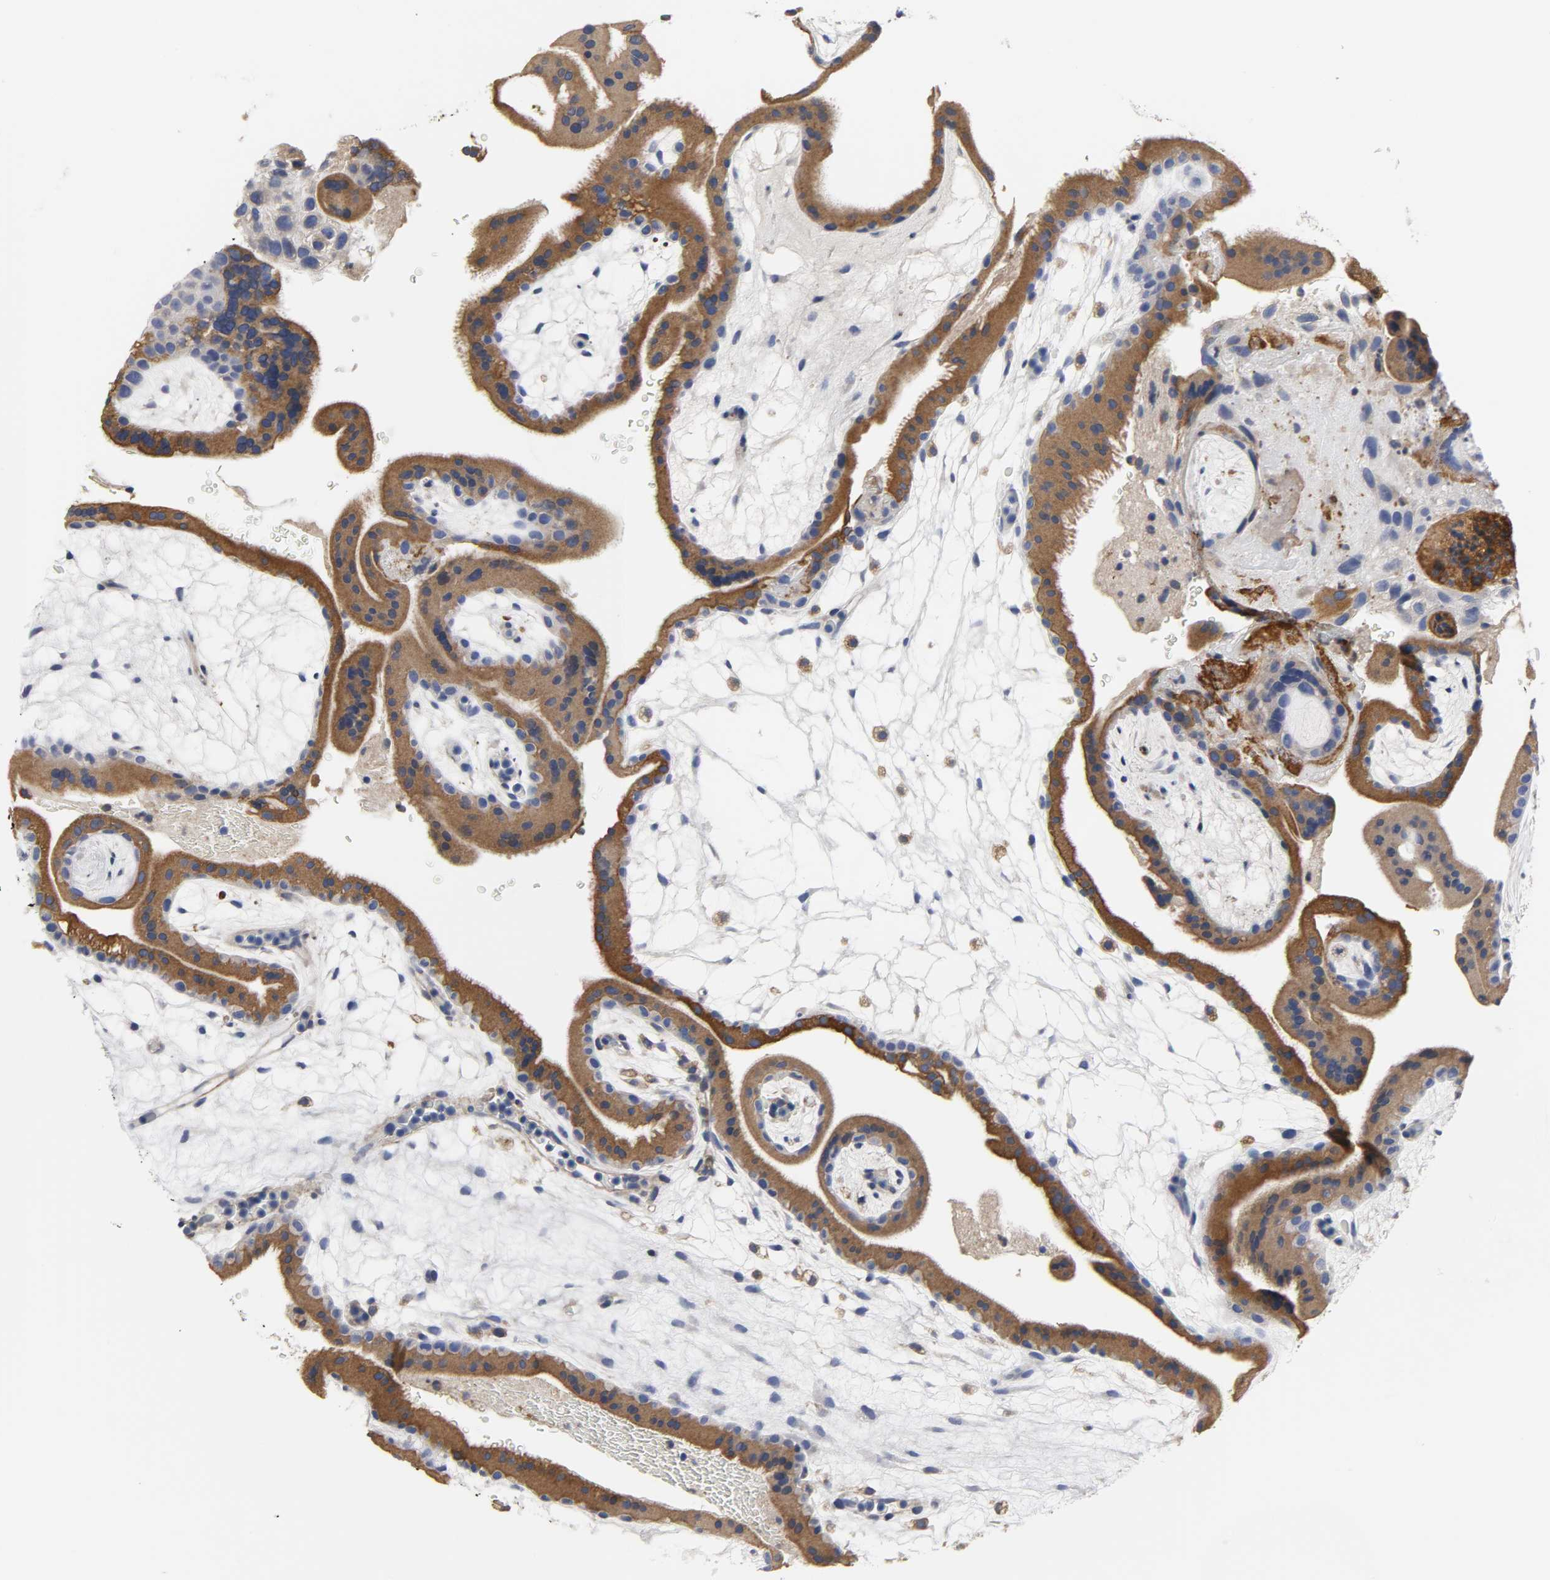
{"staining": {"intensity": "strong", "quantity": ">75%", "location": "cytoplasmic/membranous"}, "tissue": "placenta", "cell_type": "Trophoblastic cells", "image_type": "normal", "snomed": [{"axis": "morphology", "description": "Normal tissue, NOS"}, {"axis": "topography", "description": "Placenta"}], "caption": "Immunohistochemical staining of benign placenta exhibits strong cytoplasmic/membranous protein expression in approximately >75% of trophoblastic cells.", "gene": "HCK", "patient": {"sex": "female", "age": 19}}